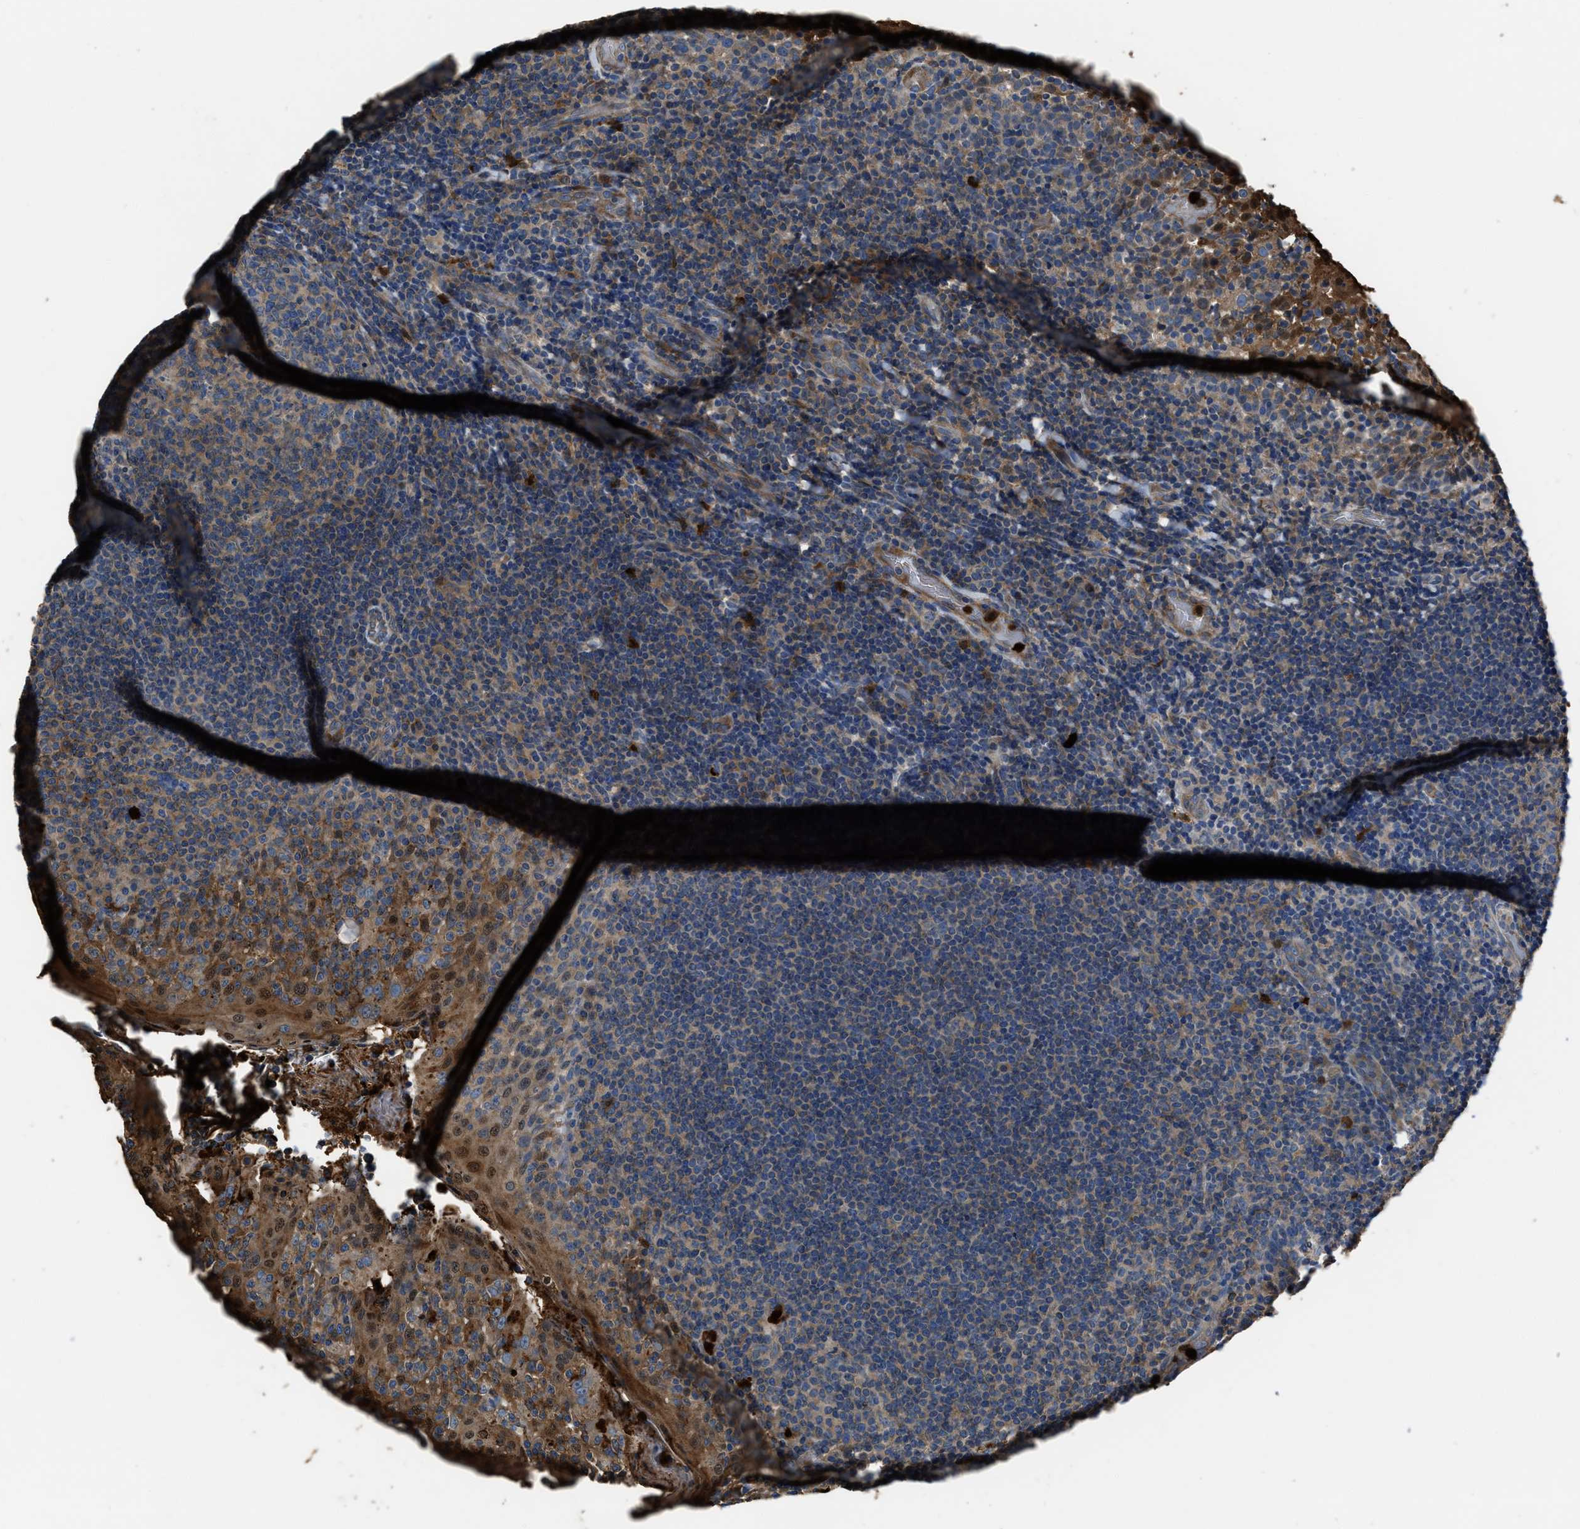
{"staining": {"intensity": "moderate", "quantity": "25%-75%", "location": "cytoplasmic/membranous"}, "tissue": "tonsil", "cell_type": "Germinal center cells", "image_type": "normal", "snomed": [{"axis": "morphology", "description": "Normal tissue, NOS"}, {"axis": "topography", "description": "Tonsil"}], "caption": "Immunohistochemical staining of unremarkable tonsil shows medium levels of moderate cytoplasmic/membranous positivity in approximately 25%-75% of germinal center cells. The staining was performed using DAB to visualize the protein expression in brown, while the nuclei were stained in blue with hematoxylin (Magnification: 20x).", "gene": "ANGPT1", "patient": {"sex": "female", "age": 19}}